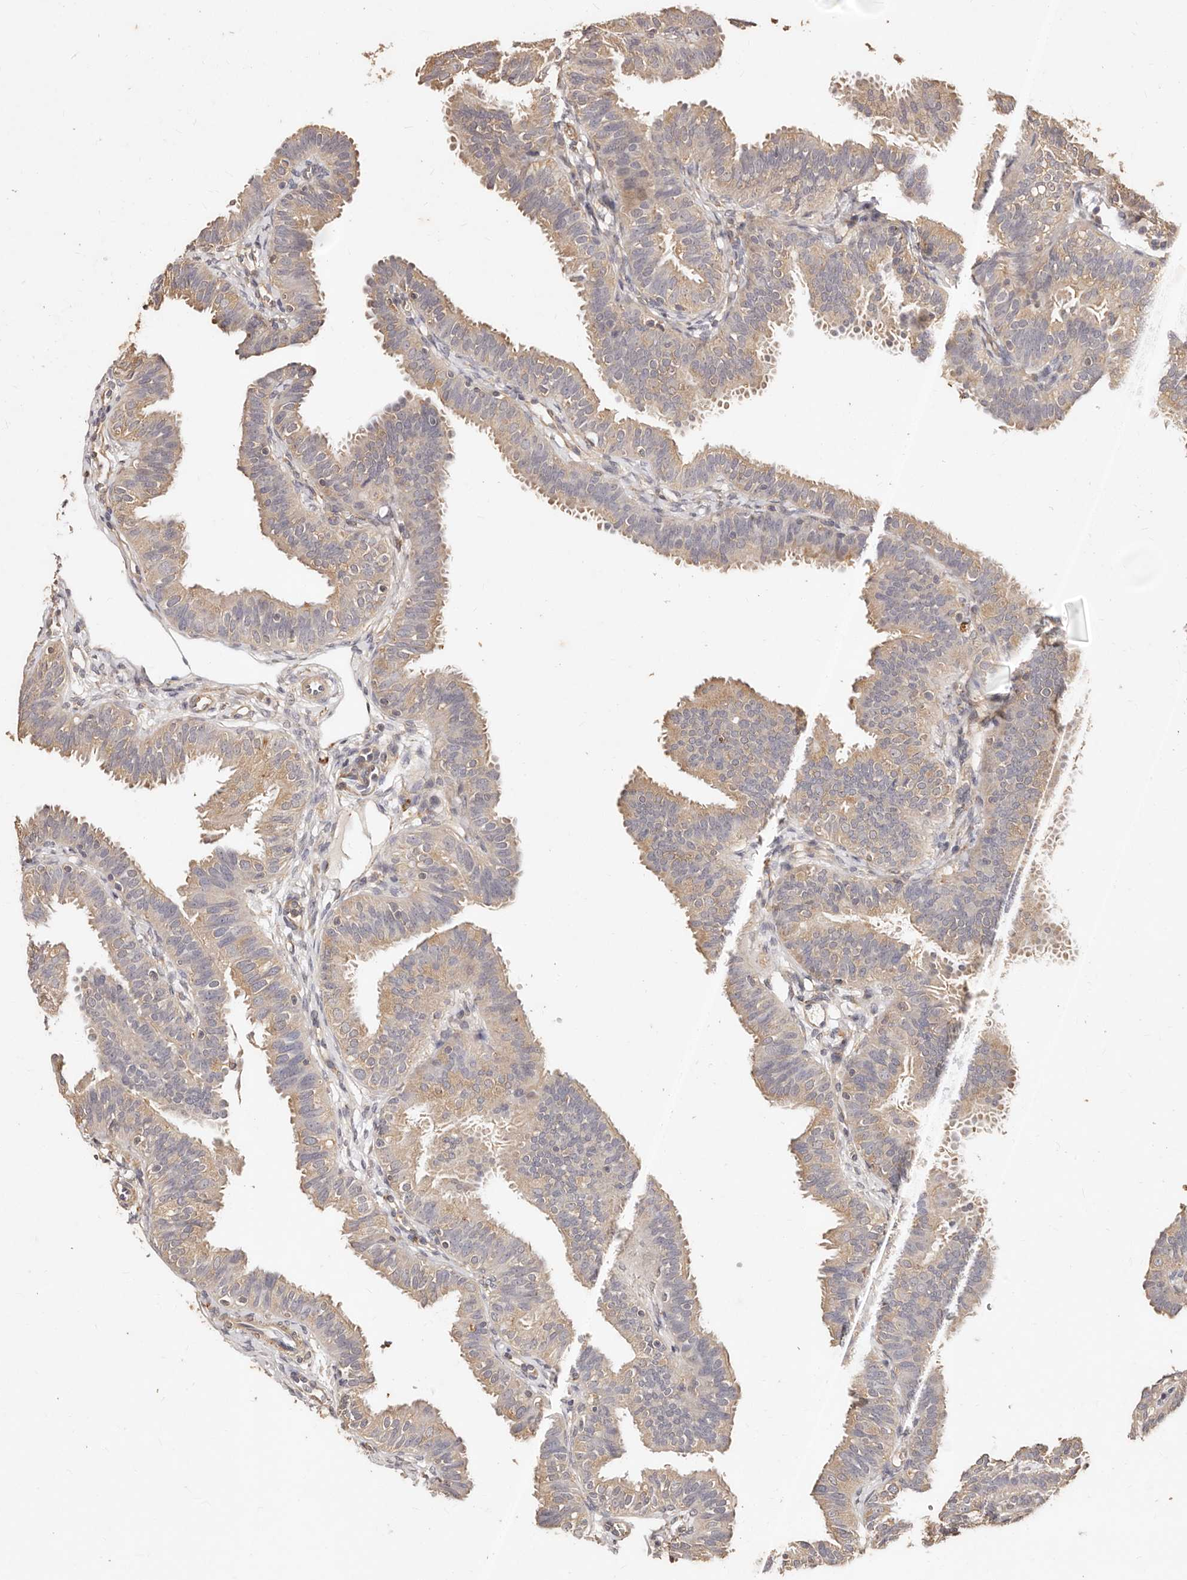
{"staining": {"intensity": "weak", "quantity": ">75%", "location": "cytoplasmic/membranous"}, "tissue": "fallopian tube", "cell_type": "Glandular cells", "image_type": "normal", "snomed": [{"axis": "morphology", "description": "Normal tissue, NOS"}, {"axis": "topography", "description": "Fallopian tube"}], "caption": "Weak cytoplasmic/membranous staining is appreciated in approximately >75% of glandular cells in benign fallopian tube. Nuclei are stained in blue.", "gene": "CCL14", "patient": {"sex": "female", "age": 35}}